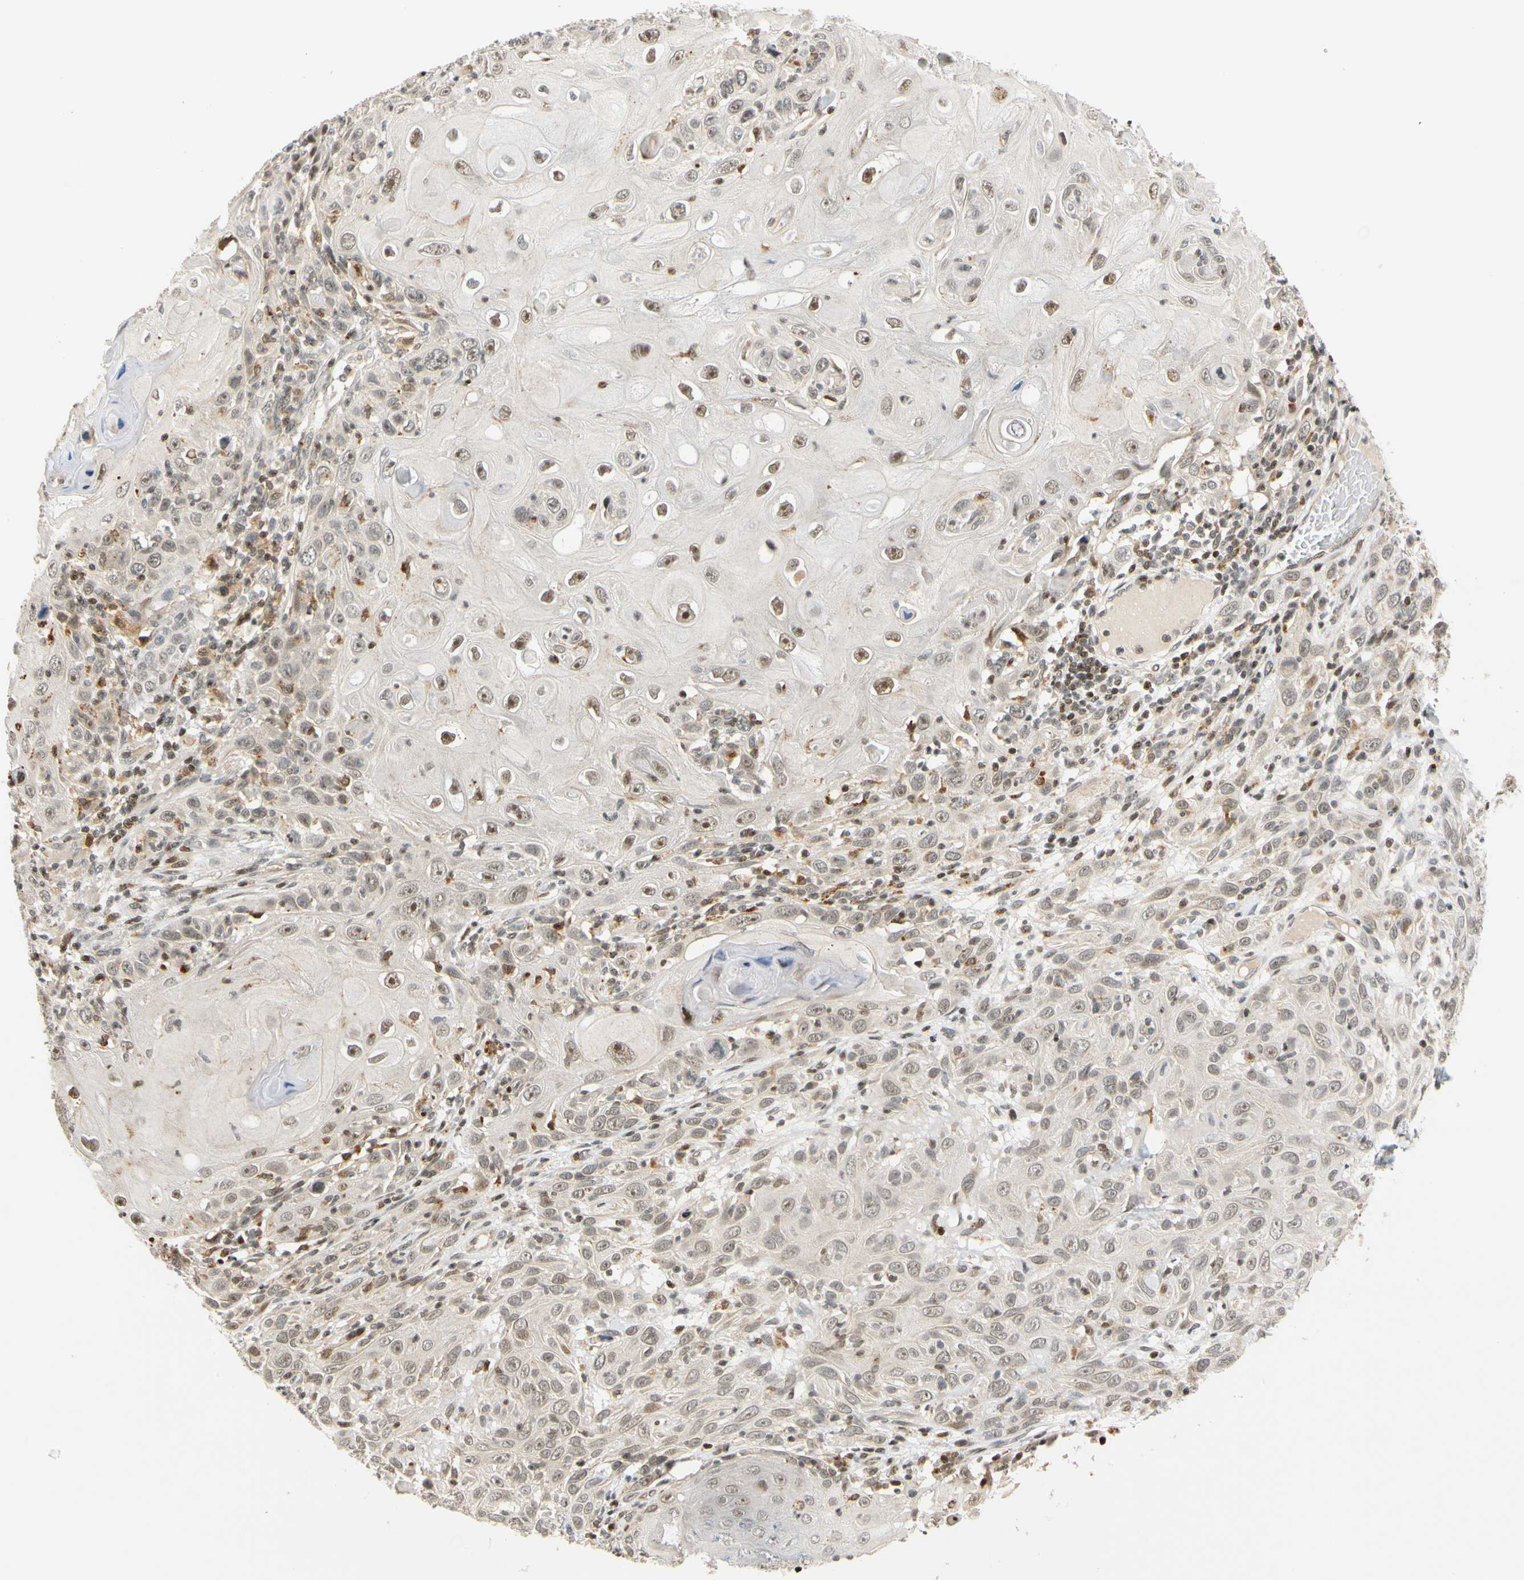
{"staining": {"intensity": "weak", "quantity": "<25%", "location": "nuclear"}, "tissue": "skin cancer", "cell_type": "Tumor cells", "image_type": "cancer", "snomed": [{"axis": "morphology", "description": "Squamous cell carcinoma, NOS"}, {"axis": "topography", "description": "Skin"}], "caption": "IHC of squamous cell carcinoma (skin) demonstrates no staining in tumor cells. (DAB IHC visualized using brightfield microscopy, high magnification).", "gene": "CDK7", "patient": {"sex": "female", "age": 88}}